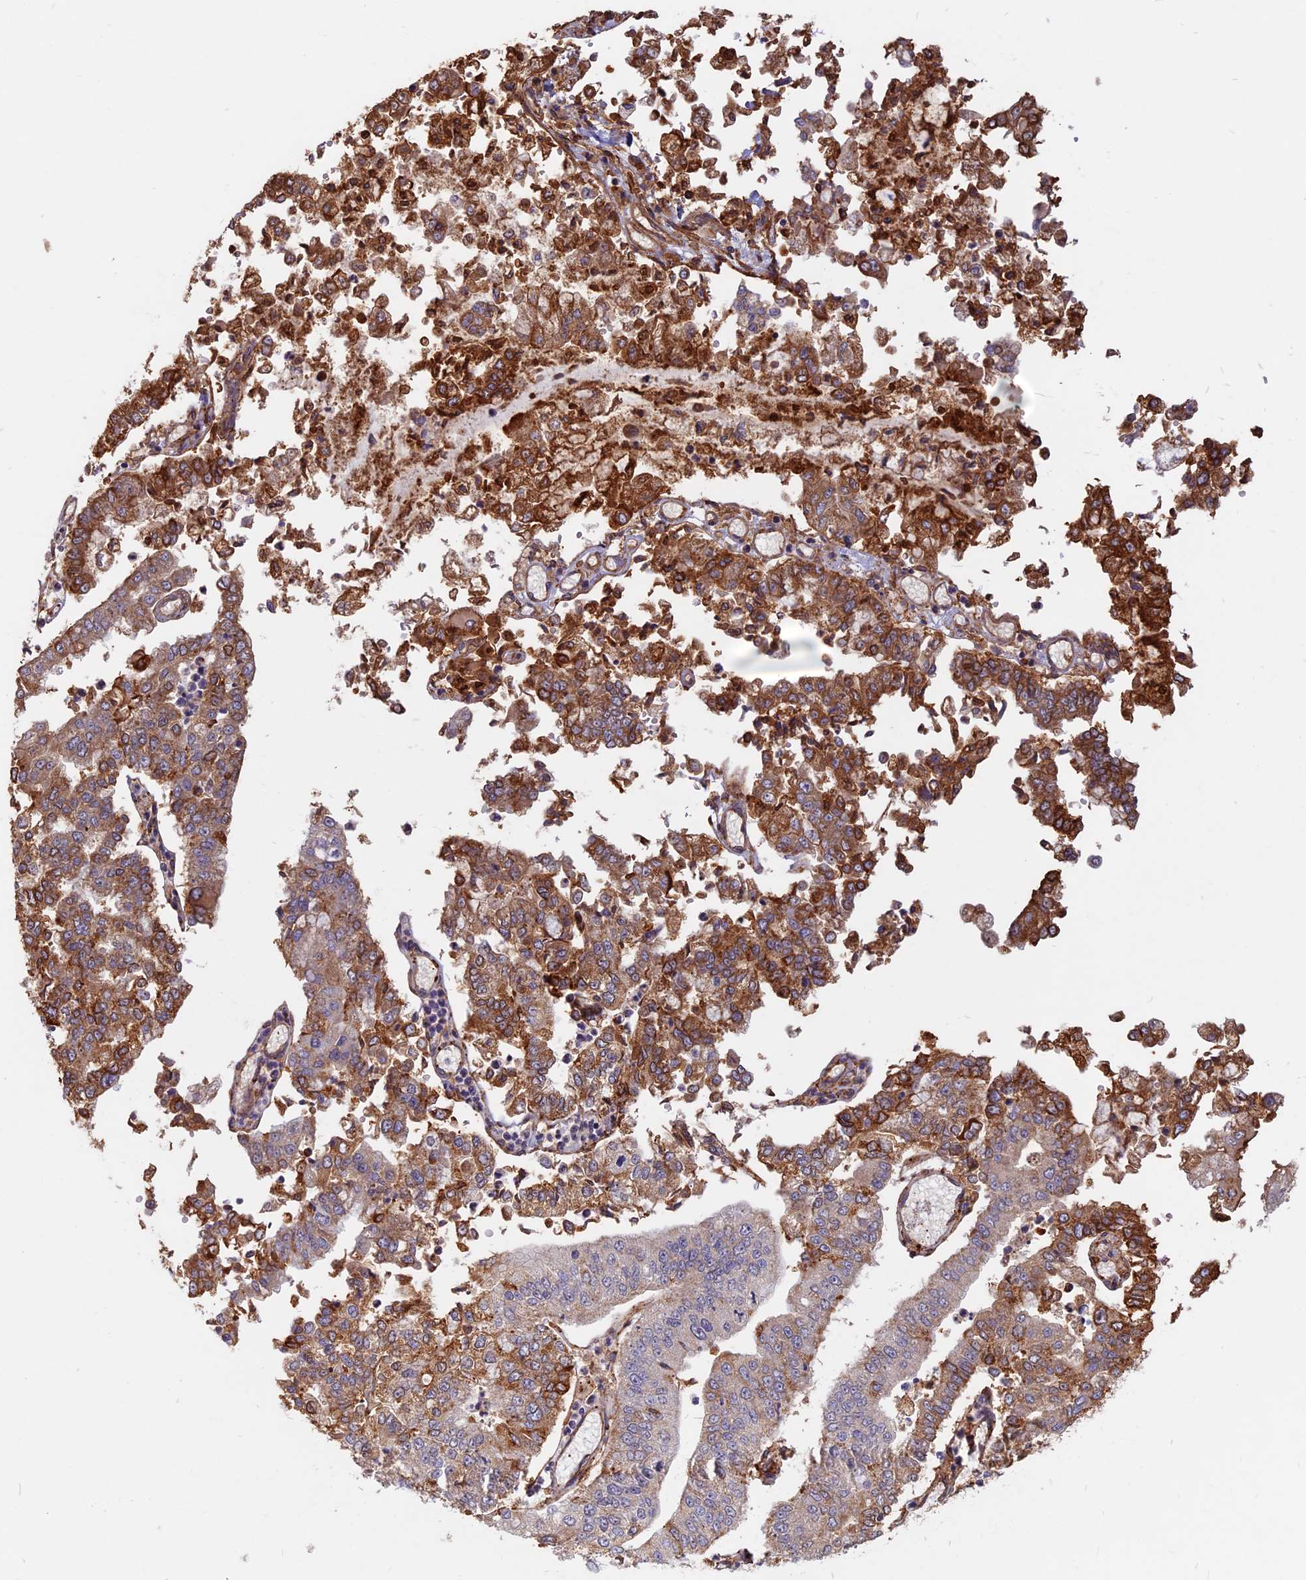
{"staining": {"intensity": "moderate", "quantity": ">75%", "location": "cytoplasmic/membranous"}, "tissue": "stomach cancer", "cell_type": "Tumor cells", "image_type": "cancer", "snomed": [{"axis": "morphology", "description": "Adenocarcinoma, NOS"}, {"axis": "topography", "description": "Stomach"}], "caption": "DAB (3,3'-diaminobenzidine) immunohistochemical staining of stomach cancer (adenocarcinoma) reveals moderate cytoplasmic/membranous protein expression in about >75% of tumor cells.", "gene": "SPG11", "patient": {"sex": "male", "age": 76}}